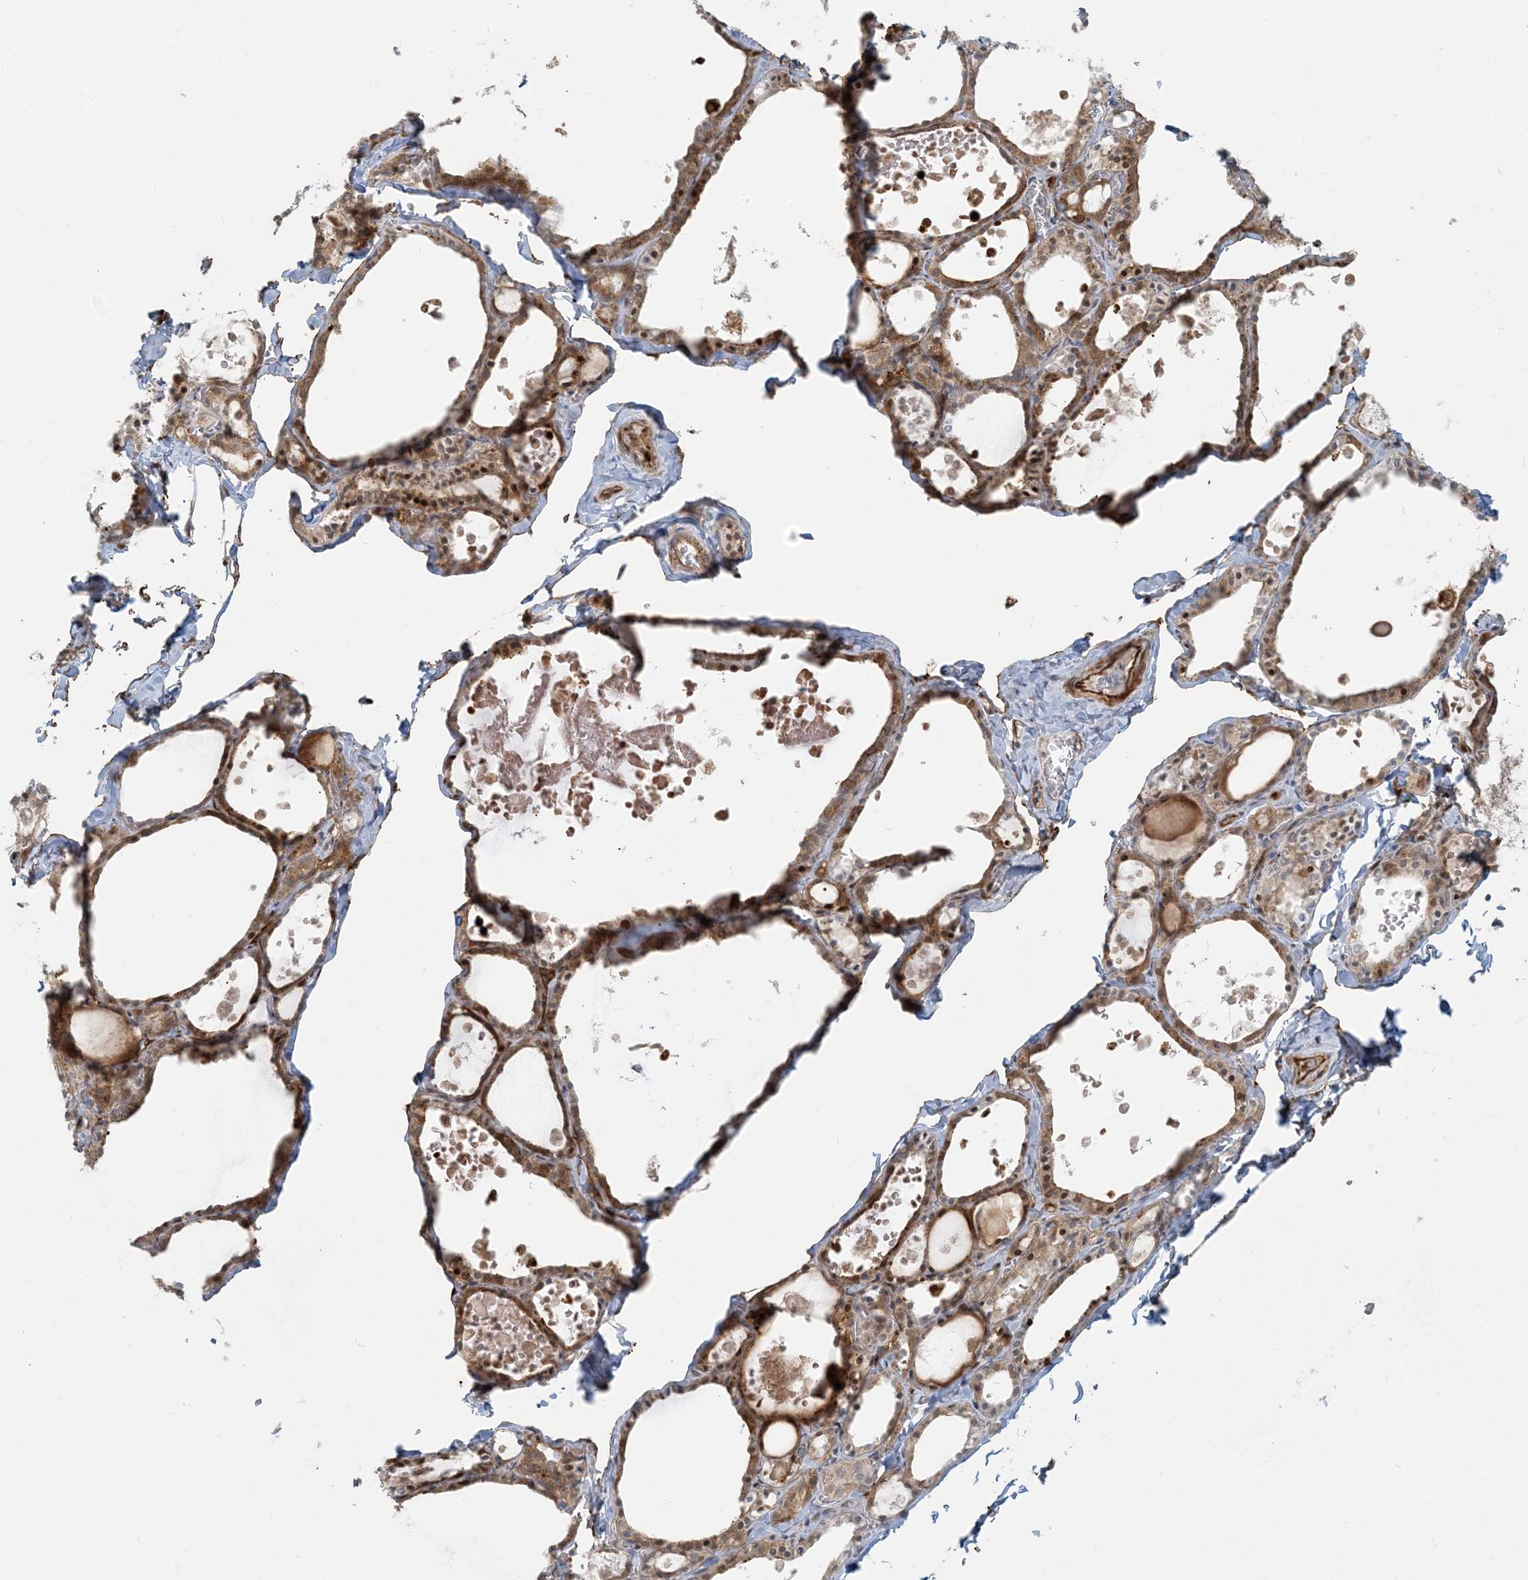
{"staining": {"intensity": "strong", "quantity": ">75%", "location": "cytoplasmic/membranous"}, "tissue": "thyroid gland", "cell_type": "Glandular cells", "image_type": "normal", "snomed": [{"axis": "morphology", "description": "Normal tissue, NOS"}, {"axis": "topography", "description": "Thyroid gland"}], "caption": "Glandular cells display high levels of strong cytoplasmic/membranous staining in about >75% of cells in normal human thyroid gland.", "gene": "BCORL1", "patient": {"sex": "male", "age": 56}}